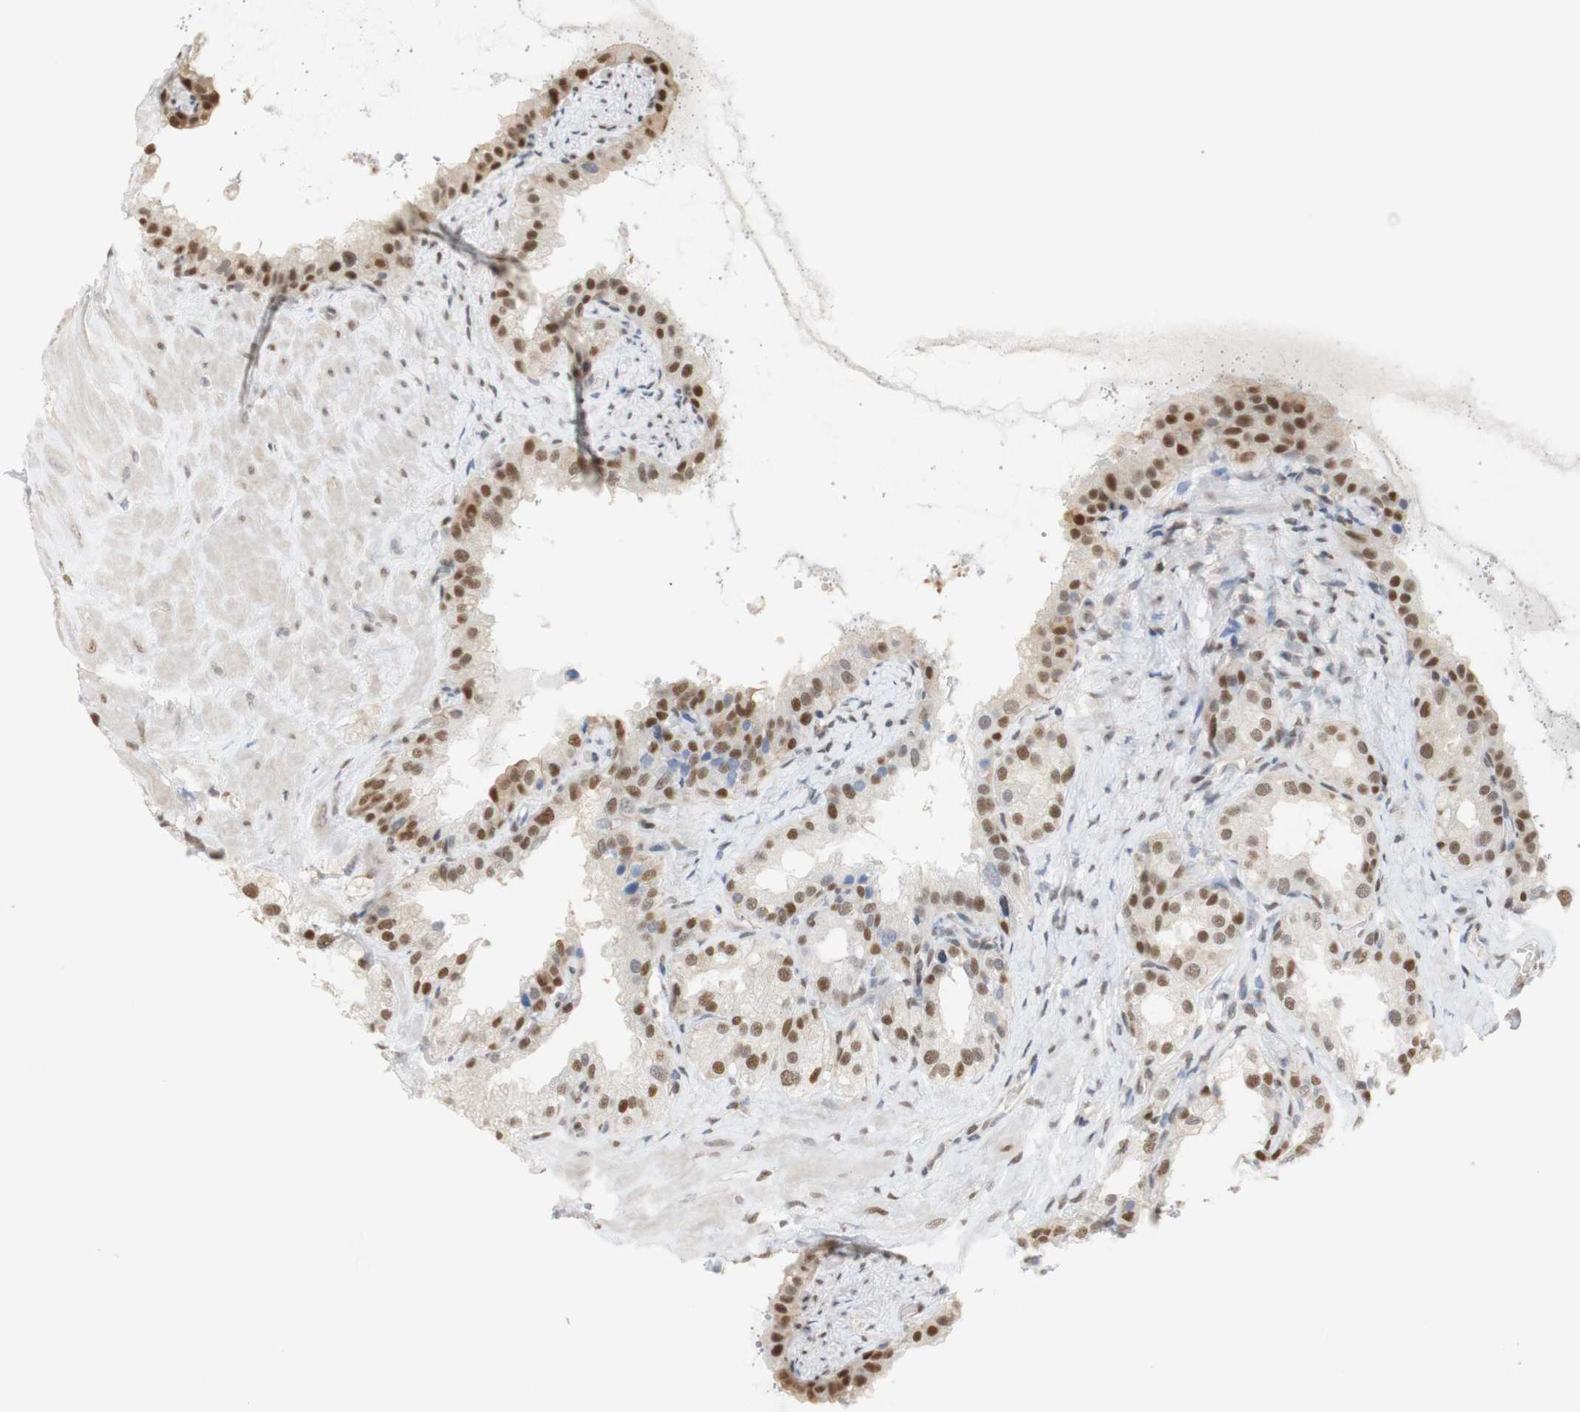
{"staining": {"intensity": "moderate", "quantity": ">75%", "location": "nuclear"}, "tissue": "seminal vesicle", "cell_type": "Glandular cells", "image_type": "normal", "snomed": [{"axis": "morphology", "description": "Normal tissue, NOS"}, {"axis": "topography", "description": "Seminal veicle"}], "caption": "Immunohistochemistry photomicrograph of normal seminal vesicle stained for a protein (brown), which exhibits medium levels of moderate nuclear positivity in about >75% of glandular cells.", "gene": "NAP1L4", "patient": {"sex": "male", "age": 68}}